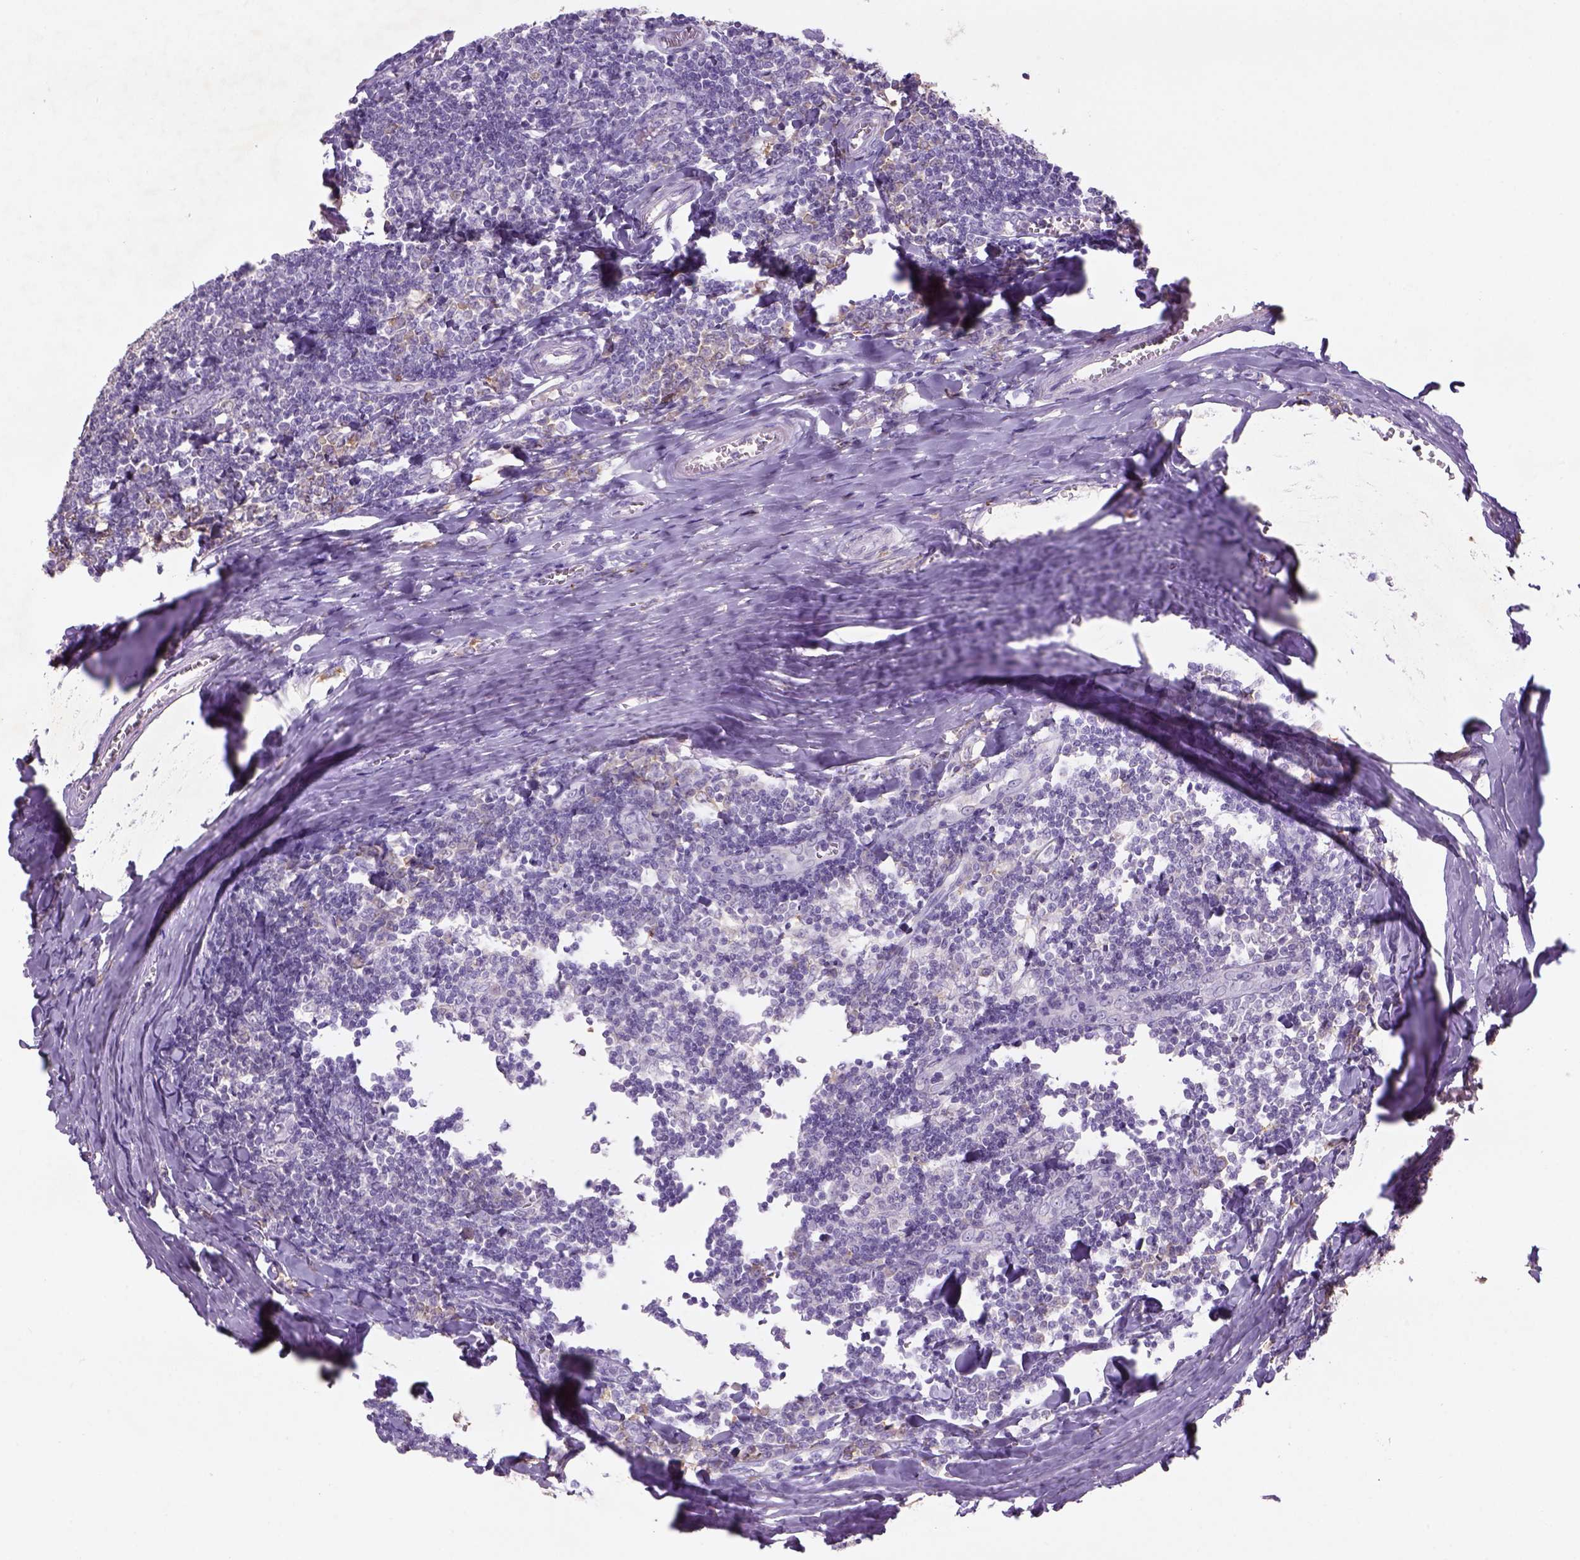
{"staining": {"intensity": "negative", "quantity": "none", "location": "none"}, "tissue": "tonsil", "cell_type": "Germinal center cells", "image_type": "normal", "snomed": [{"axis": "morphology", "description": "Normal tissue, NOS"}, {"axis": "topography", "description": "Tonsil"}], "caption": "The histopathology image shows no significant staining in germinal center cells of tonsil.", "gene": "NAALAD2", "patient": {"sex": "female", "age": 12}}